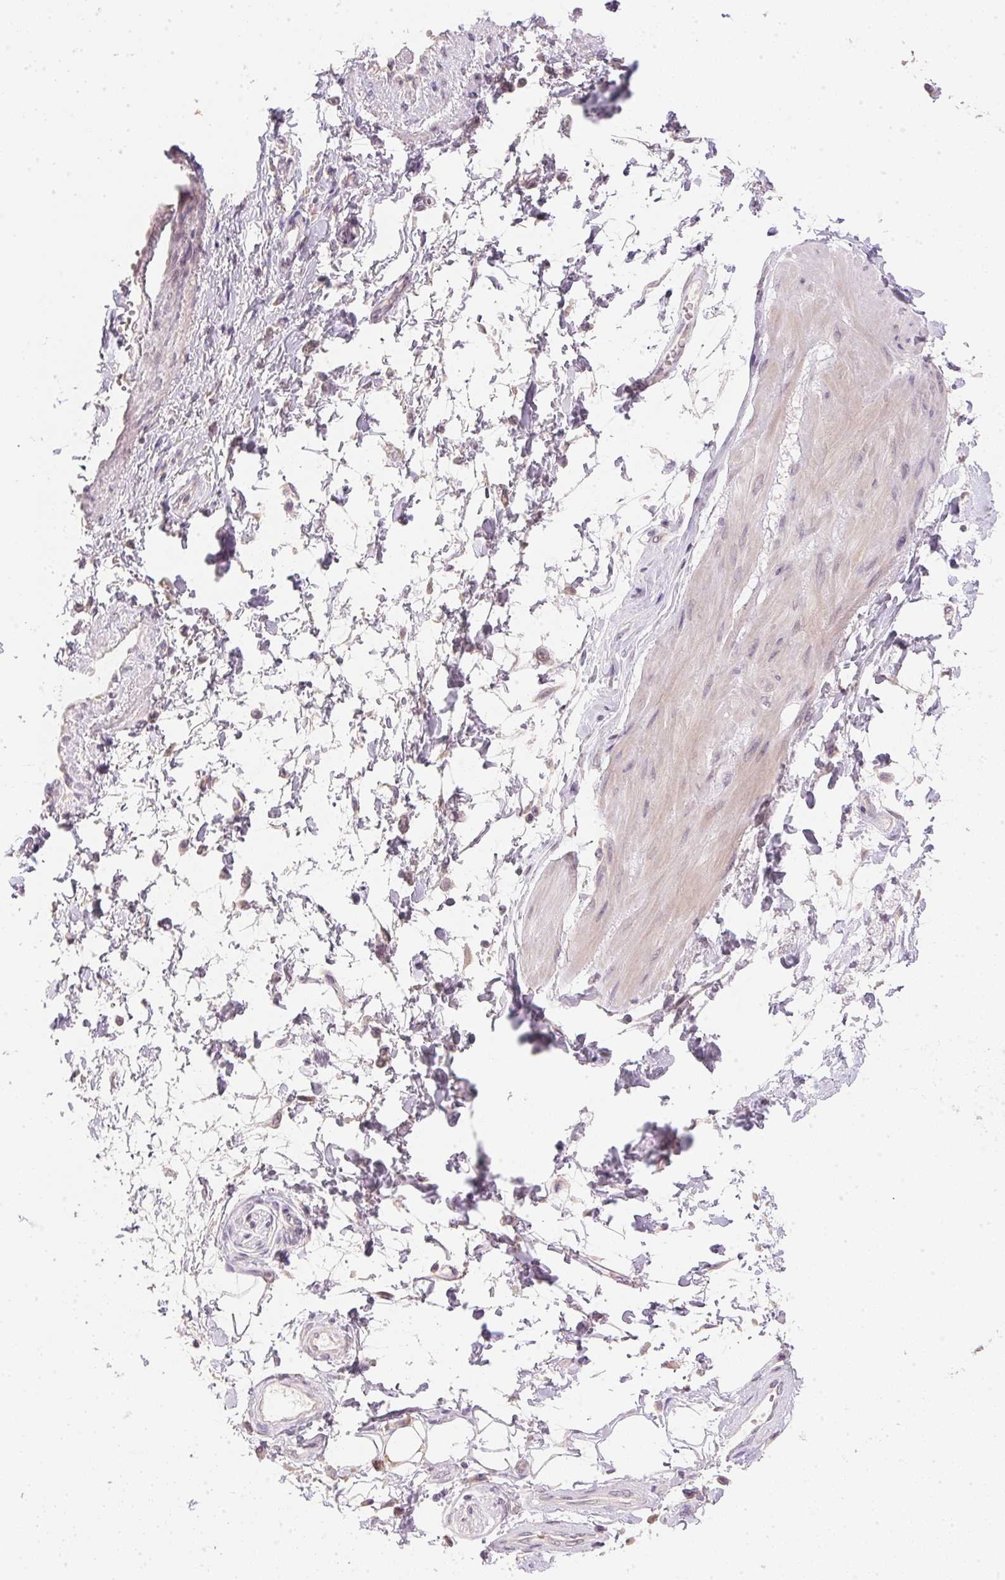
{"staining": {"intensity": "negative", "quantity": "none", "location": "none"}, "tissue": "adipose tissue", "cell_type": "Adipocytes", "image_type": "normal", "snomed": [{"axis": "morphology", "description": "Normal tissue, NOS"}, {"axis": "topography", "description": "Urinary bladder"}, {"axis": "topography", "description": "Peripheral nerve tissue"}], "caption": "This is a histopathology image of immunohistochemistry staining of benign adipose tissue, which shows no staining in adipocytes. The staining was performed using DAB to visualize the protein expression in brown, while the nuclei were stained in blue with hematoxylin (Magnification: 20x).", "gene": "DHCR24", "patient": {"sex": "female", "age": 60}}